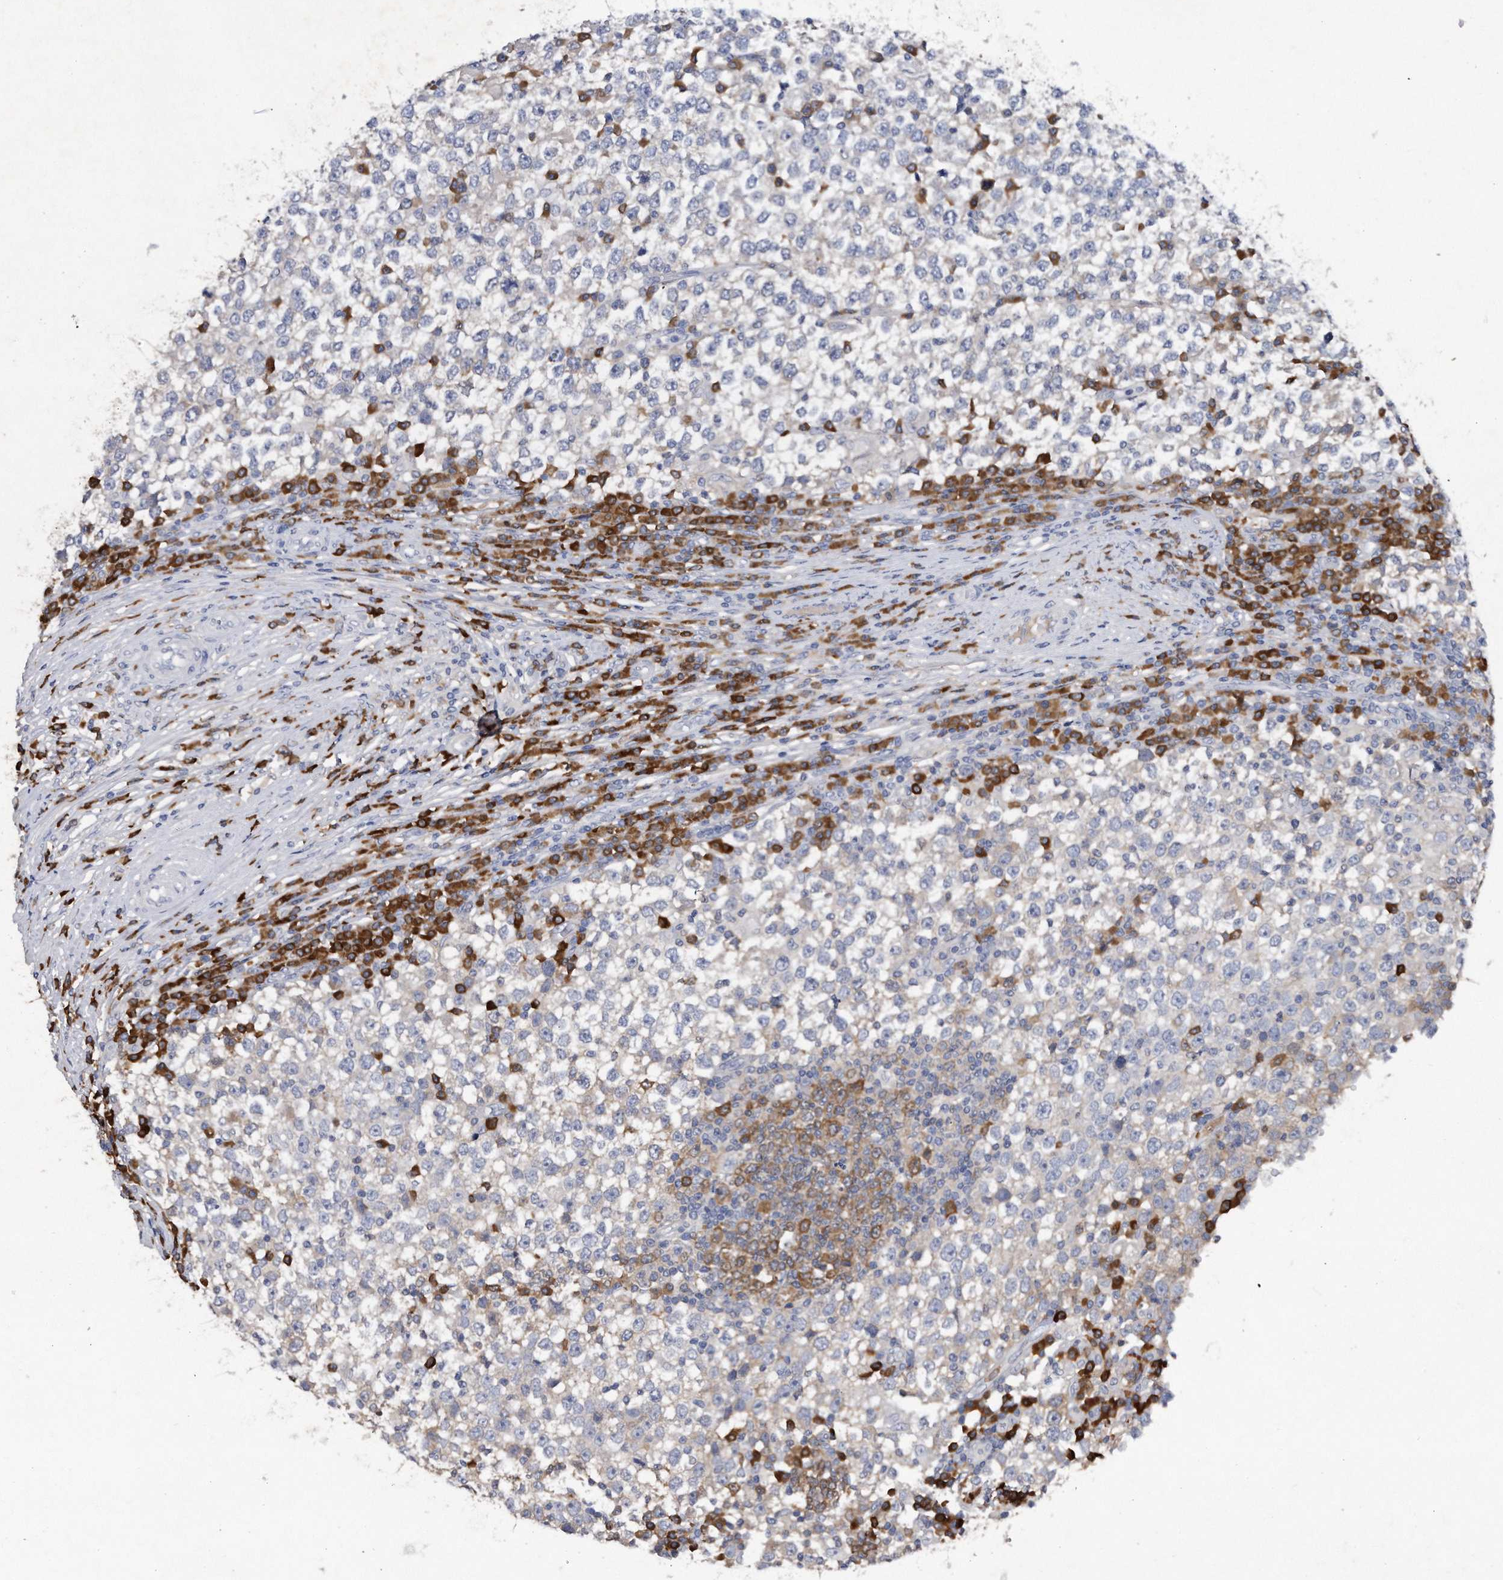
{"staining": {"intensity": "negative", "quantity": "none", "location": "none"}, "tissue": "testis cancer", "cell_type": "Tumor cells", "image_type": "cancer", "snomed": [{"axis": "morphology", "description": "Seminoma, NOS"}, {"axis": "topography", "description": "Testis"}], "caption": "A high-resolution photomicrograph shows immunohistochemistry (IHC) staining of testis seminoma, which displays no significant positivity in tumor cells.", "gene": "ASNS", "patient": {"sex": "male", "age": 65}}